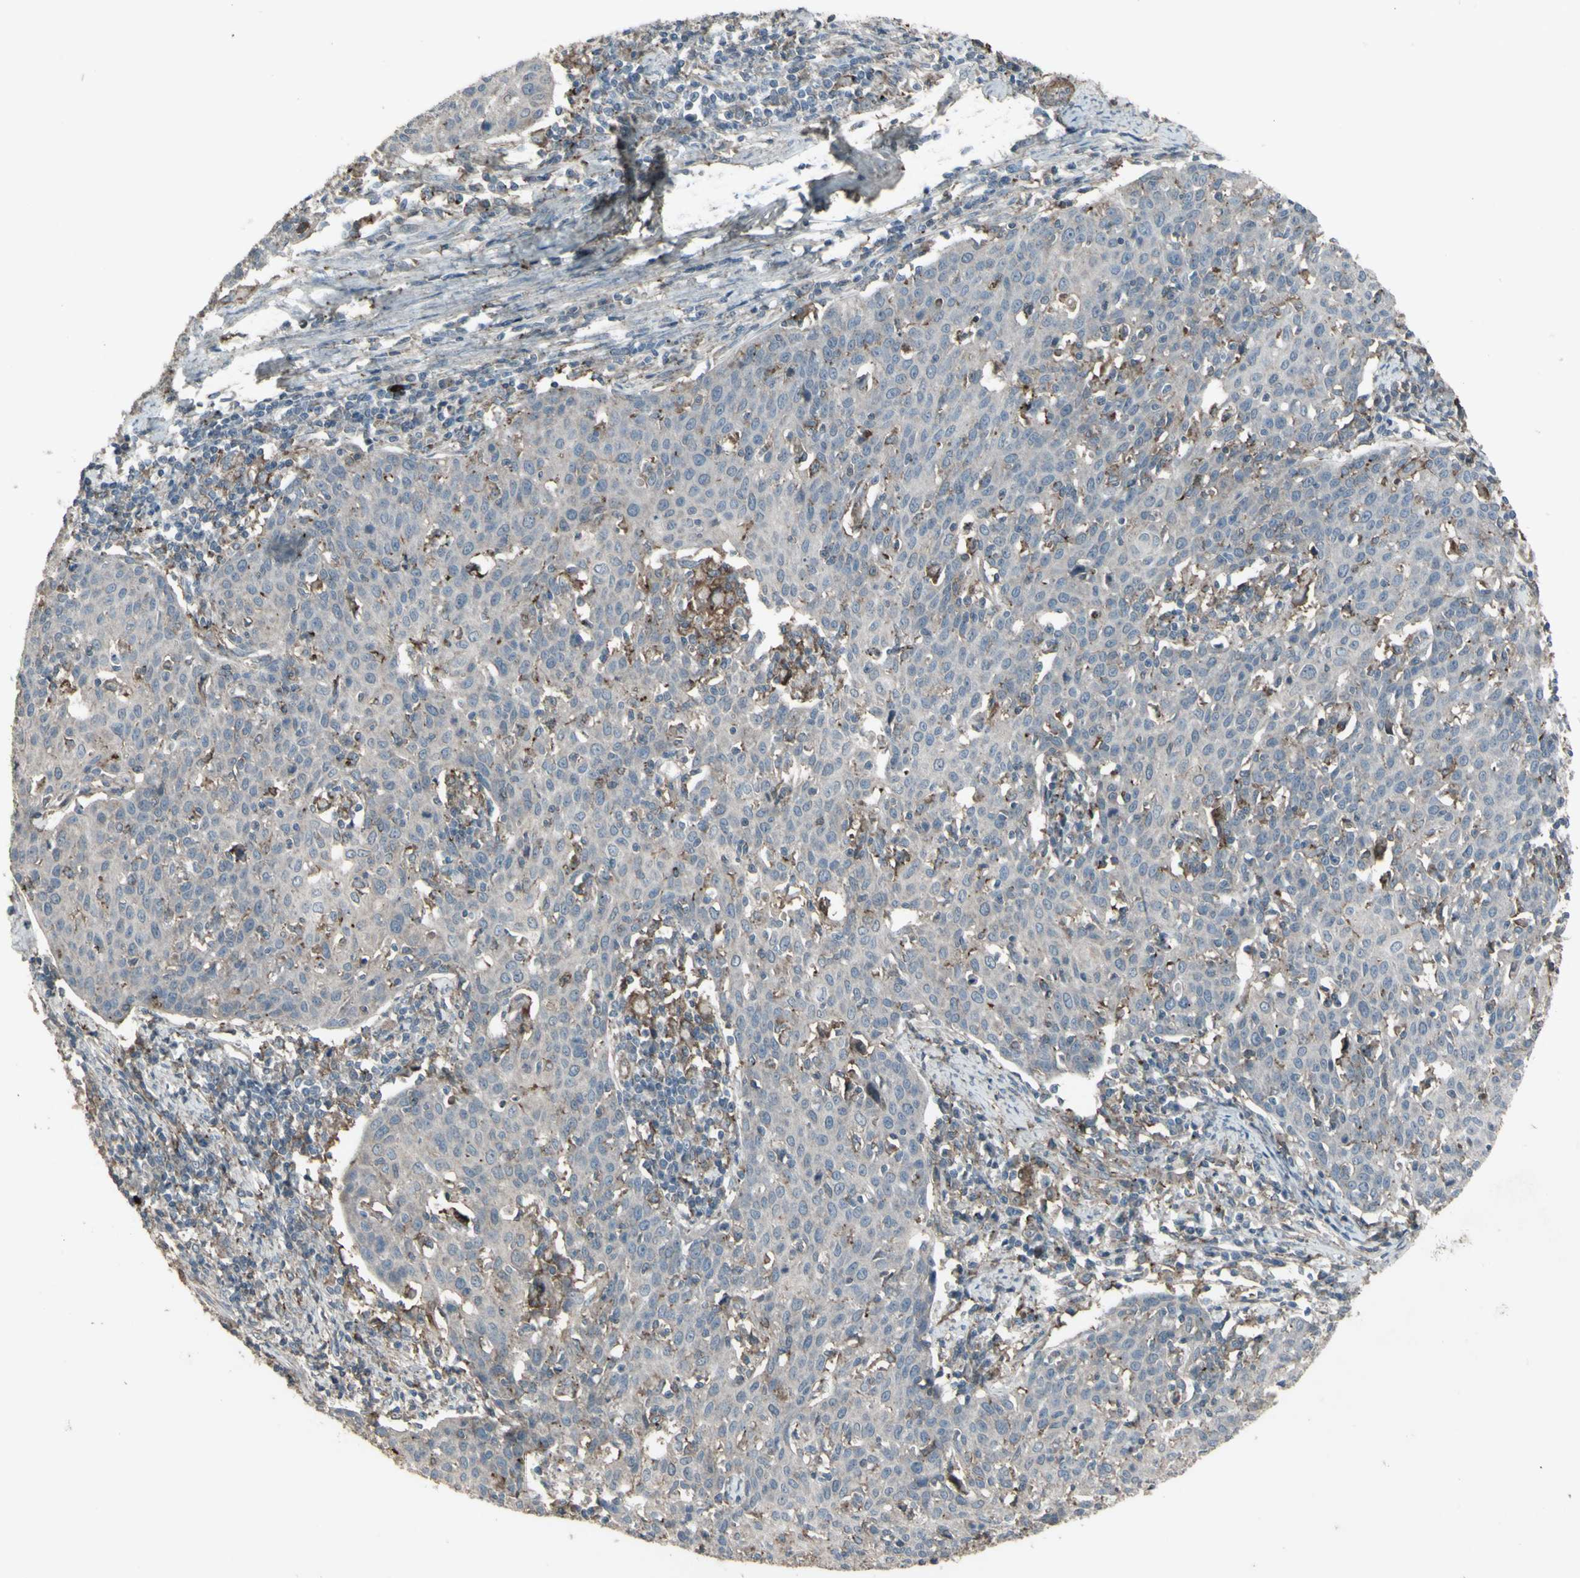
{"staining": {"intensity": "negative", "quantity": "none", "location": "none"}, "tissue": "cervical cancer", "cell_type": "Tumor cells", "image_type": "cancer", "snomed": [{"axis": "morphology", "description": "Squamous cell carcinoma, NOS"}, {"axis": "topography", "description": "Cervix"}], "caption": "Cervical cancer stained for a protein using immunohistochemistry (IHC) exhibits no positivity tumor cells.", "gene": "SMO", "patient": {"sex": "female", "age": 38}}